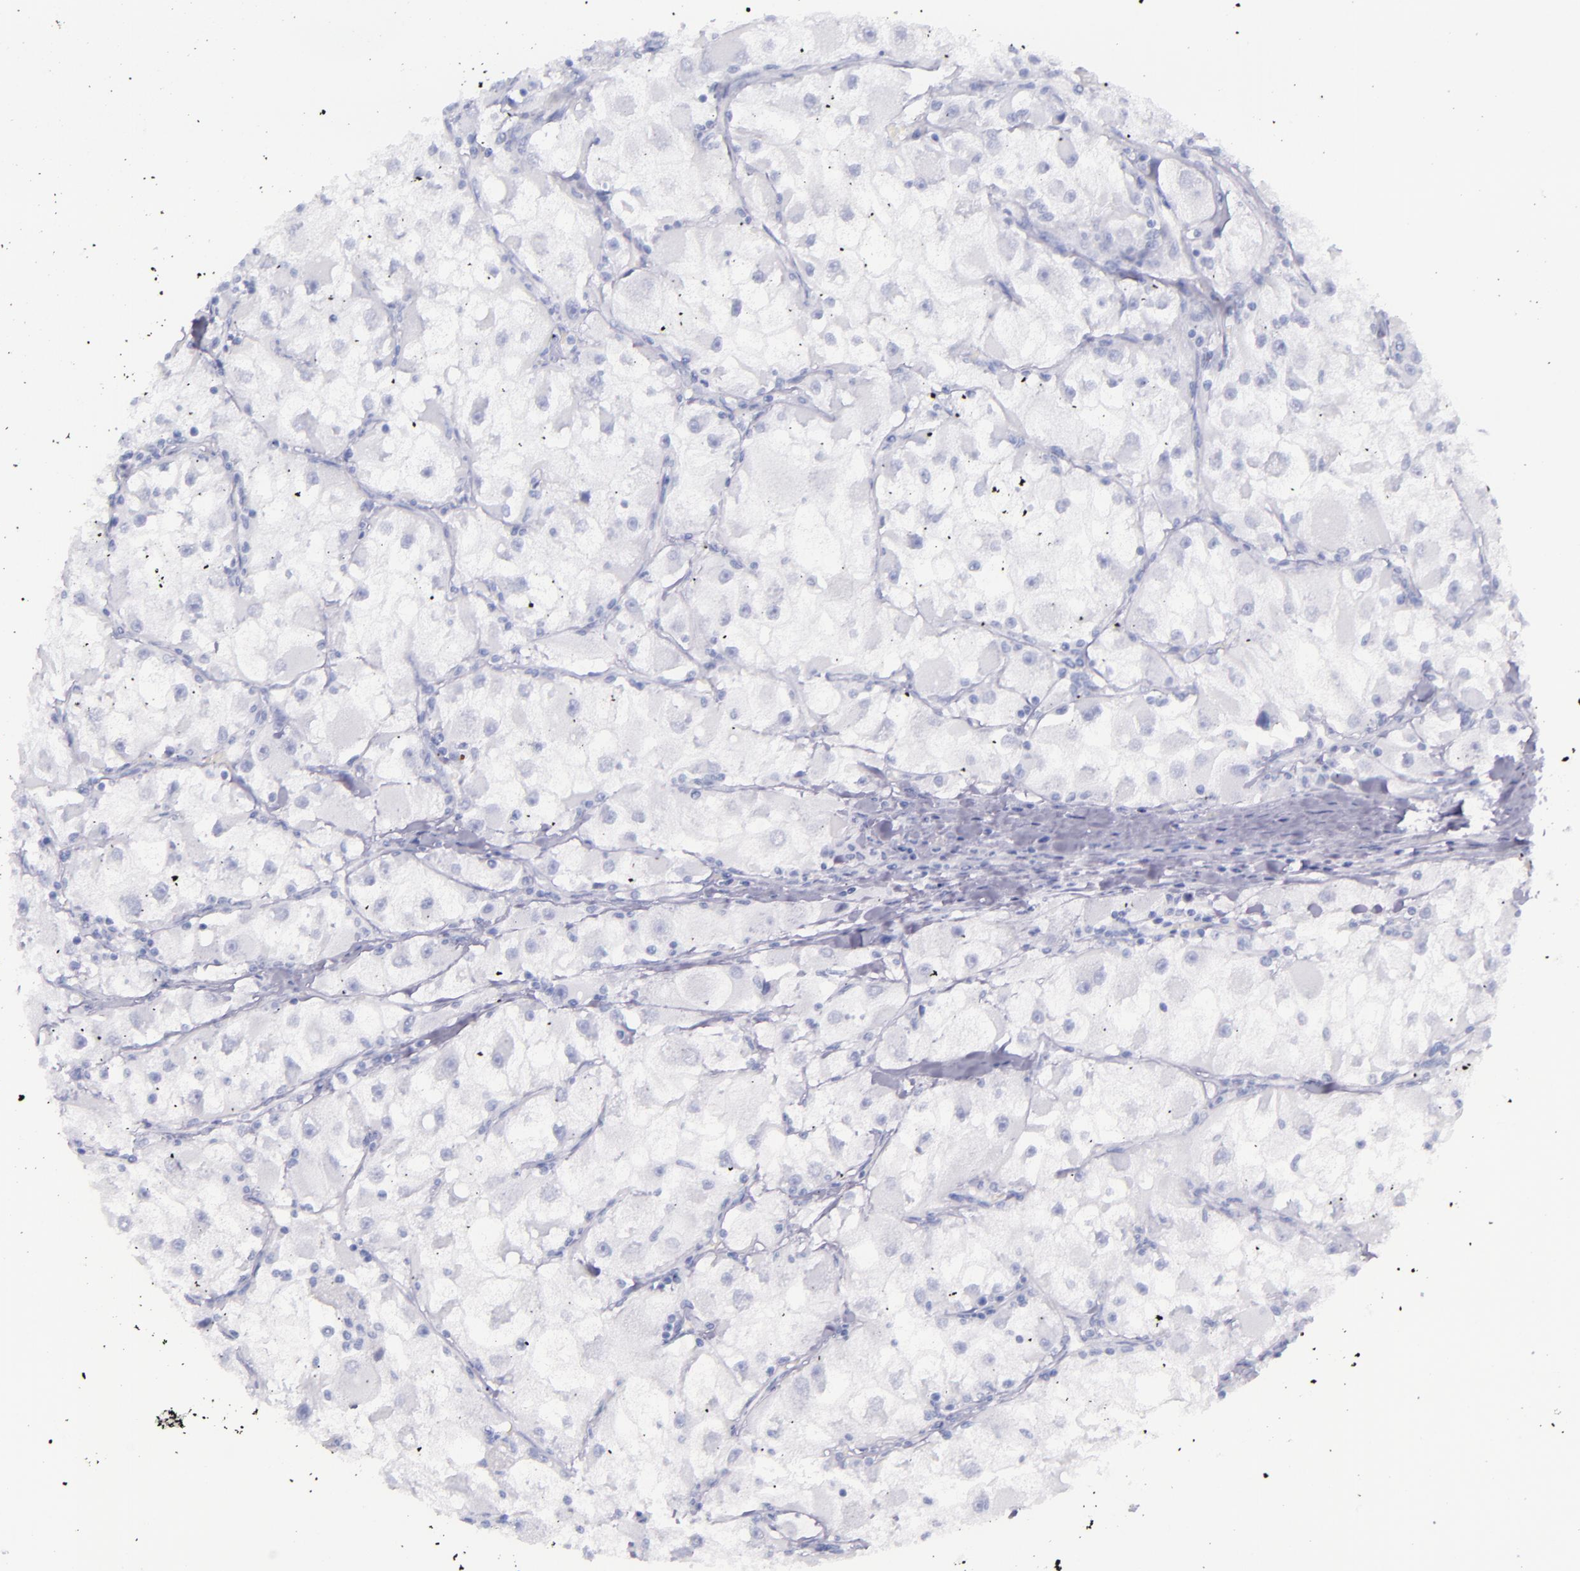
{"staining": {"intensity": "negative", "quantity": "none", "location": "none"}, "tissue": "renal cancer", "cell_type": "Tumor cells", "image_type": "cancer", "snomed": [{"axis": "morphology", "description": "Adenocarcinoma, NOS"}, {"axis": "topography", "description": "Kidney"}], "caption": "A histopathology image of renal cancer stained for a protein shows no brown staining in tumor cells.", "gene": "SFTPB", "patient": {"sex": "female", "age": 73}}